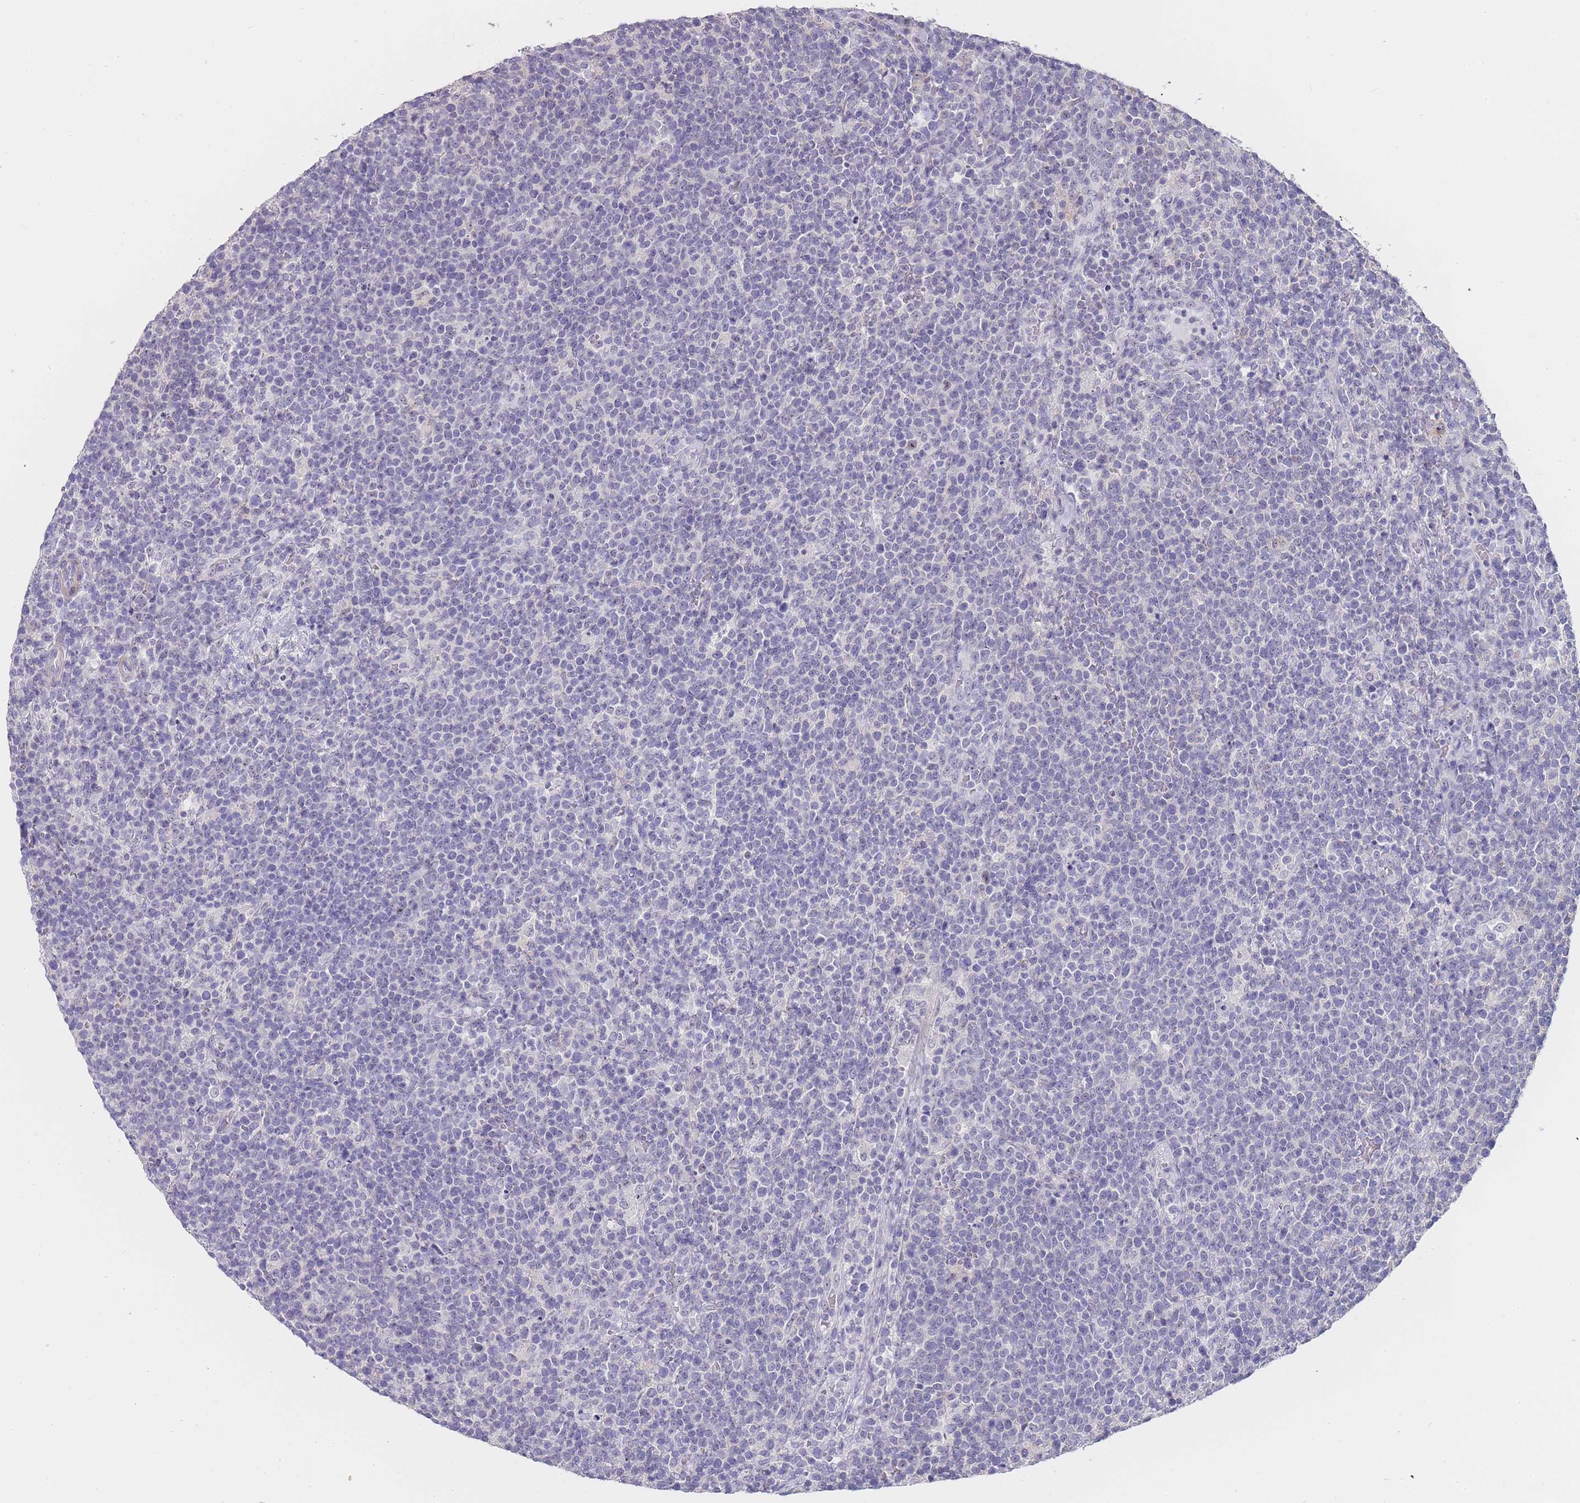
{"staining": {"intensity": "negative", "quantity": "none", "location": "none"}, "tissue": "lymphoma", "cell_type": "Tumor cells", "image_type": "cancer", "snomed": [{"axis": "morphology", "description": "Malignant lymphoma, non-Hodgkin's type, High grade"}, {"axis": "topography", "description": "Lymph node"}], "caption": "Tumor cells show no significant positivity in lymphoma.", "gene": "NOP14", "patient": {"sex": "male", "age": 61}}